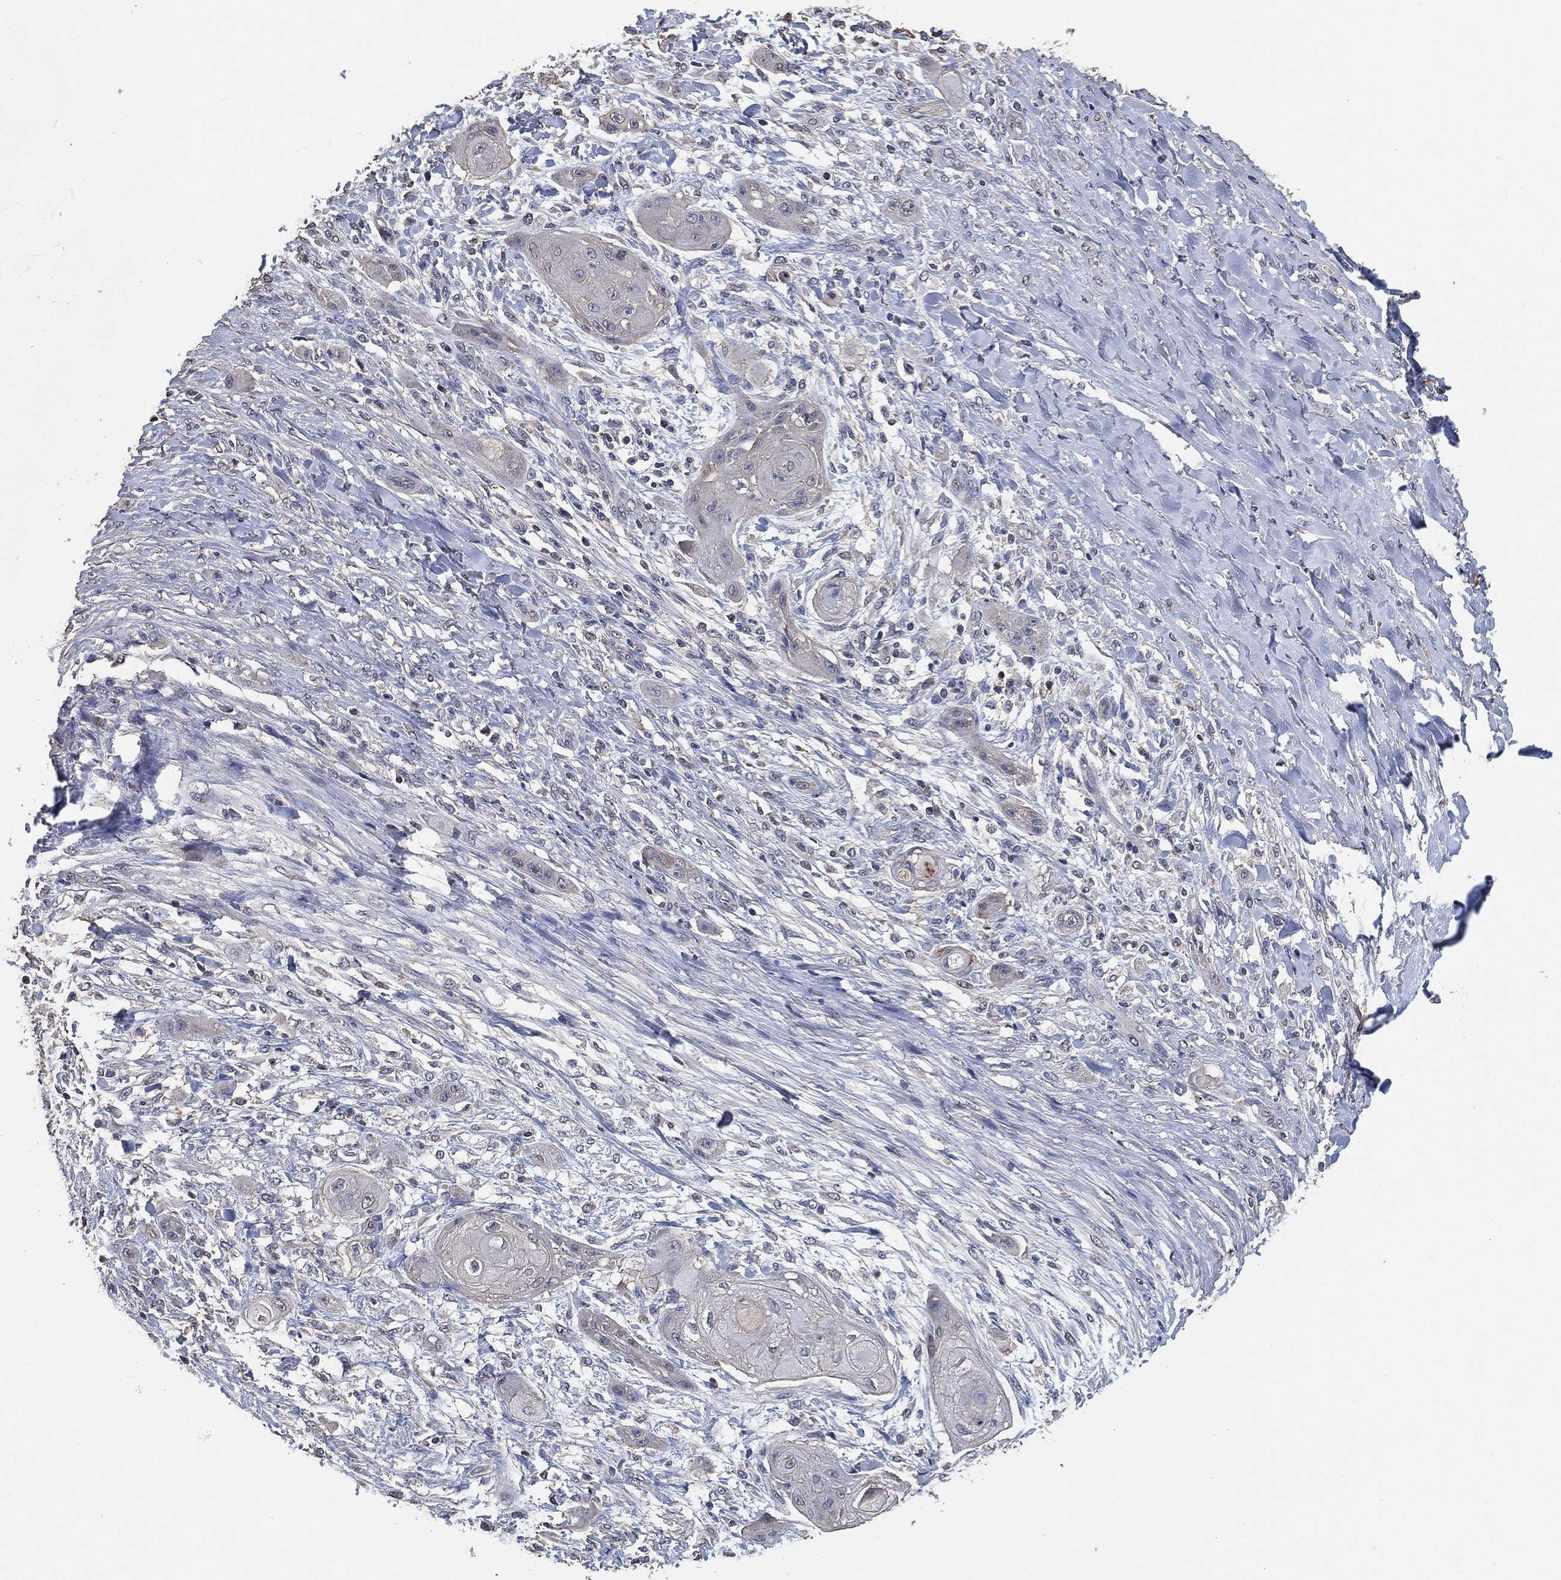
{"staining": {"intensity": "negative", "quantity": "none", "location": "none"}, "tissue": "skin cancer", "cell_type": "Tumor cells", "image_type": "cancer", "snomed": [{"axis": "morphology", "description": "Squamous cell carcinoma, NOS"}, {"axis": "topography", "description": "Skin"}], "caption": "An immunohistochemistry photomicrograph of skin squamous cell carcinoma is shown. There is no staining in tumor cells of skin squamous cell carcinoma.", "gene": "KLK5", "patient": {"sex": "male", "age": 62}}